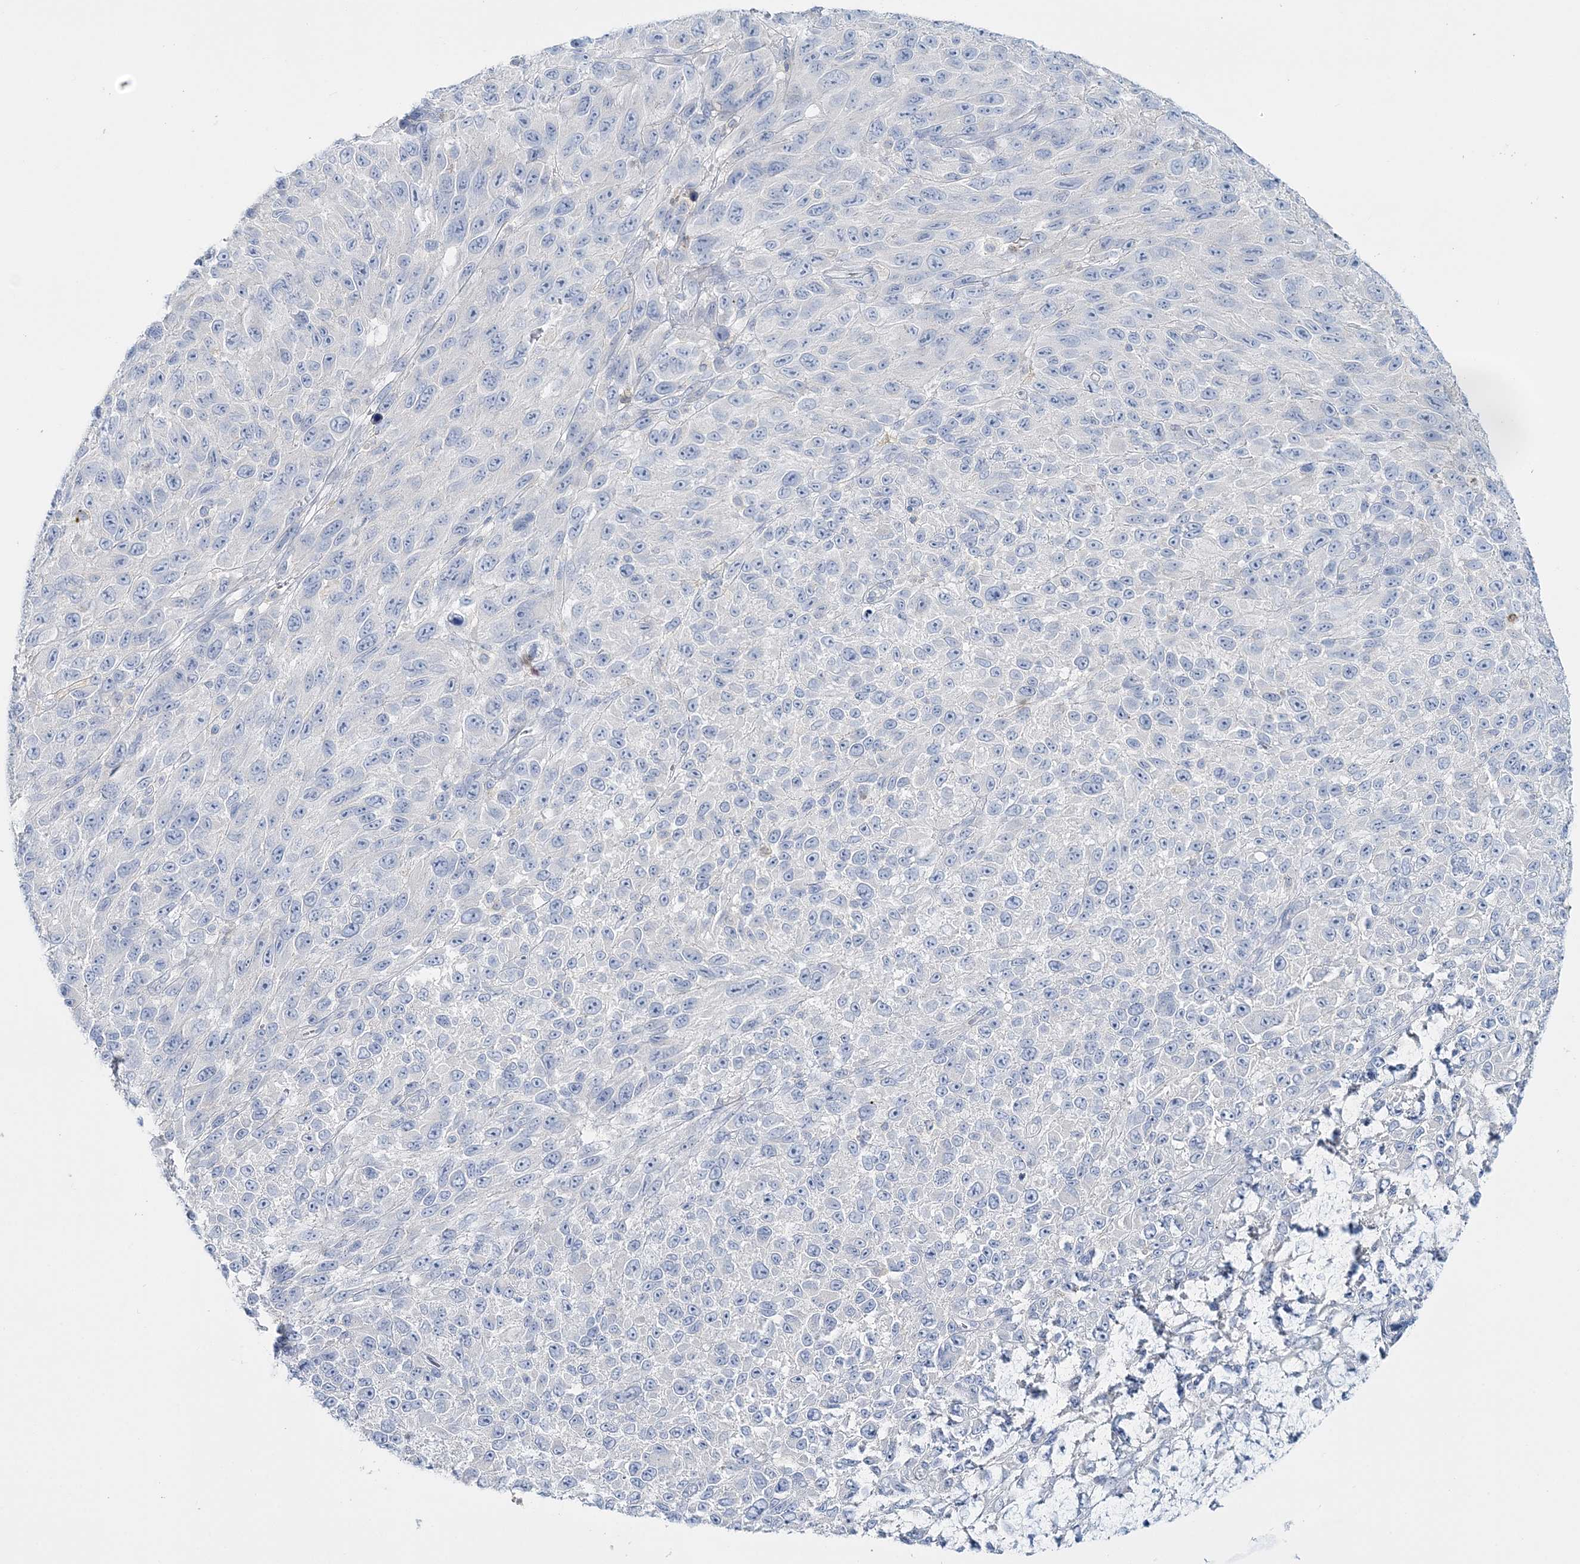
{"staining": {"intensity": "negative", "quantity": "none", "location": "none"}, "tissue": "melanoma", "cell_type": "Tumor cells", "image_type": "cancer", "snomed": [{"axis": "morphology", "description": "Malignant melanoma, NOS"}, {"axis": "topography", "description": "Skin"}], "caption": "There is no significant expression in tumor cells of malignant melanoma.", "gene": "WDSUB1", "patient": {"sex": "female", "age": 96}}